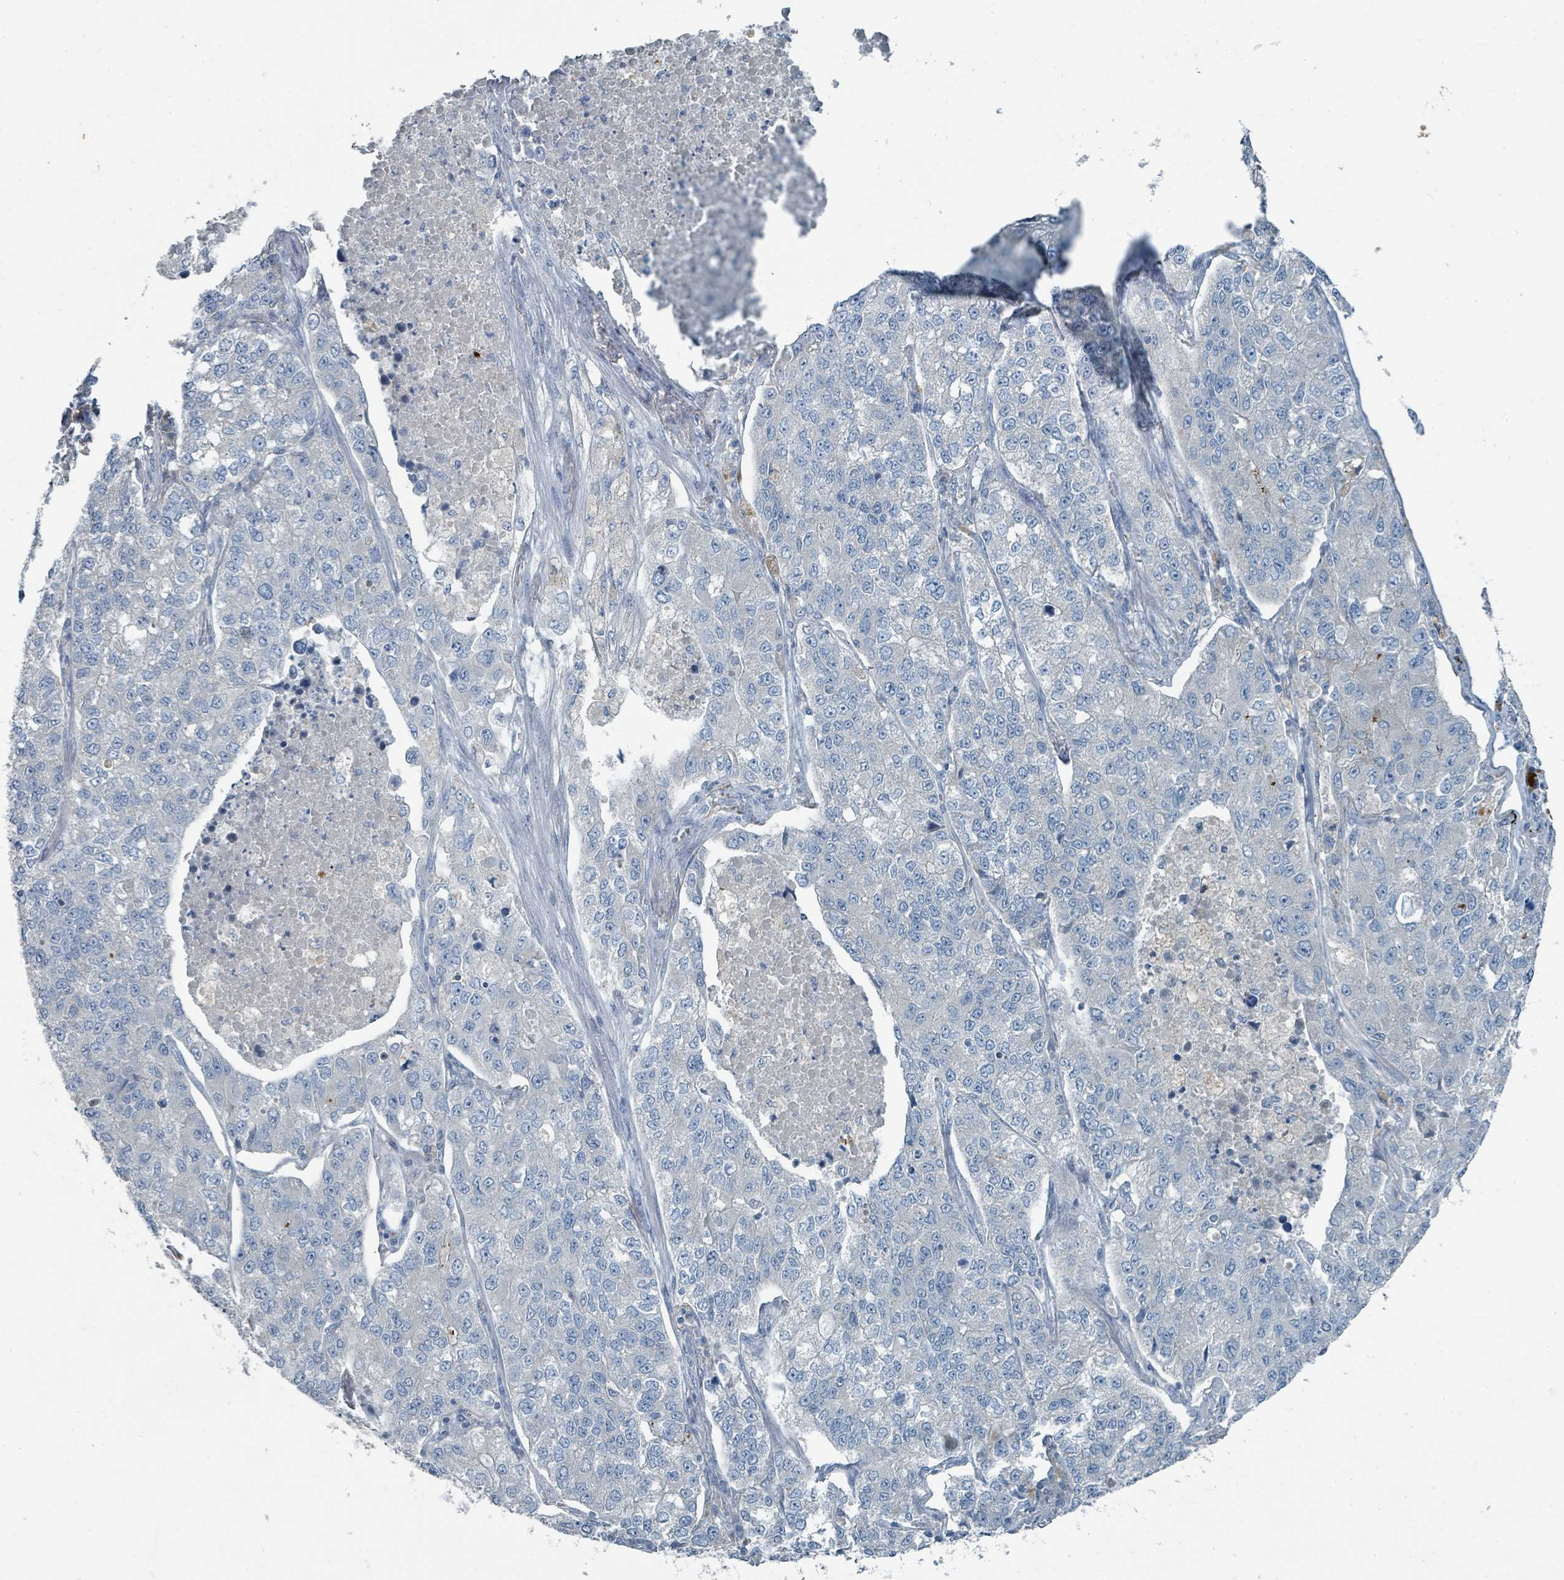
{"staining": {"intensity": "negative", "quantity": "none", "location": "none"}, "tissue": "lung cancer", "cell_type": "Tumor cells", "image_type": "cancer", "snomed": [{"axis": "morphology", "description": "Adenocarcinoma, NOS"}, {"axis": "topography", "description": "Lung"}], "caption": "The micrograph shows no staining of tumor cells in adenocarcinoma (lung).", "gene": "RASA4", "patient": {"sex": "male", "age": 49}}